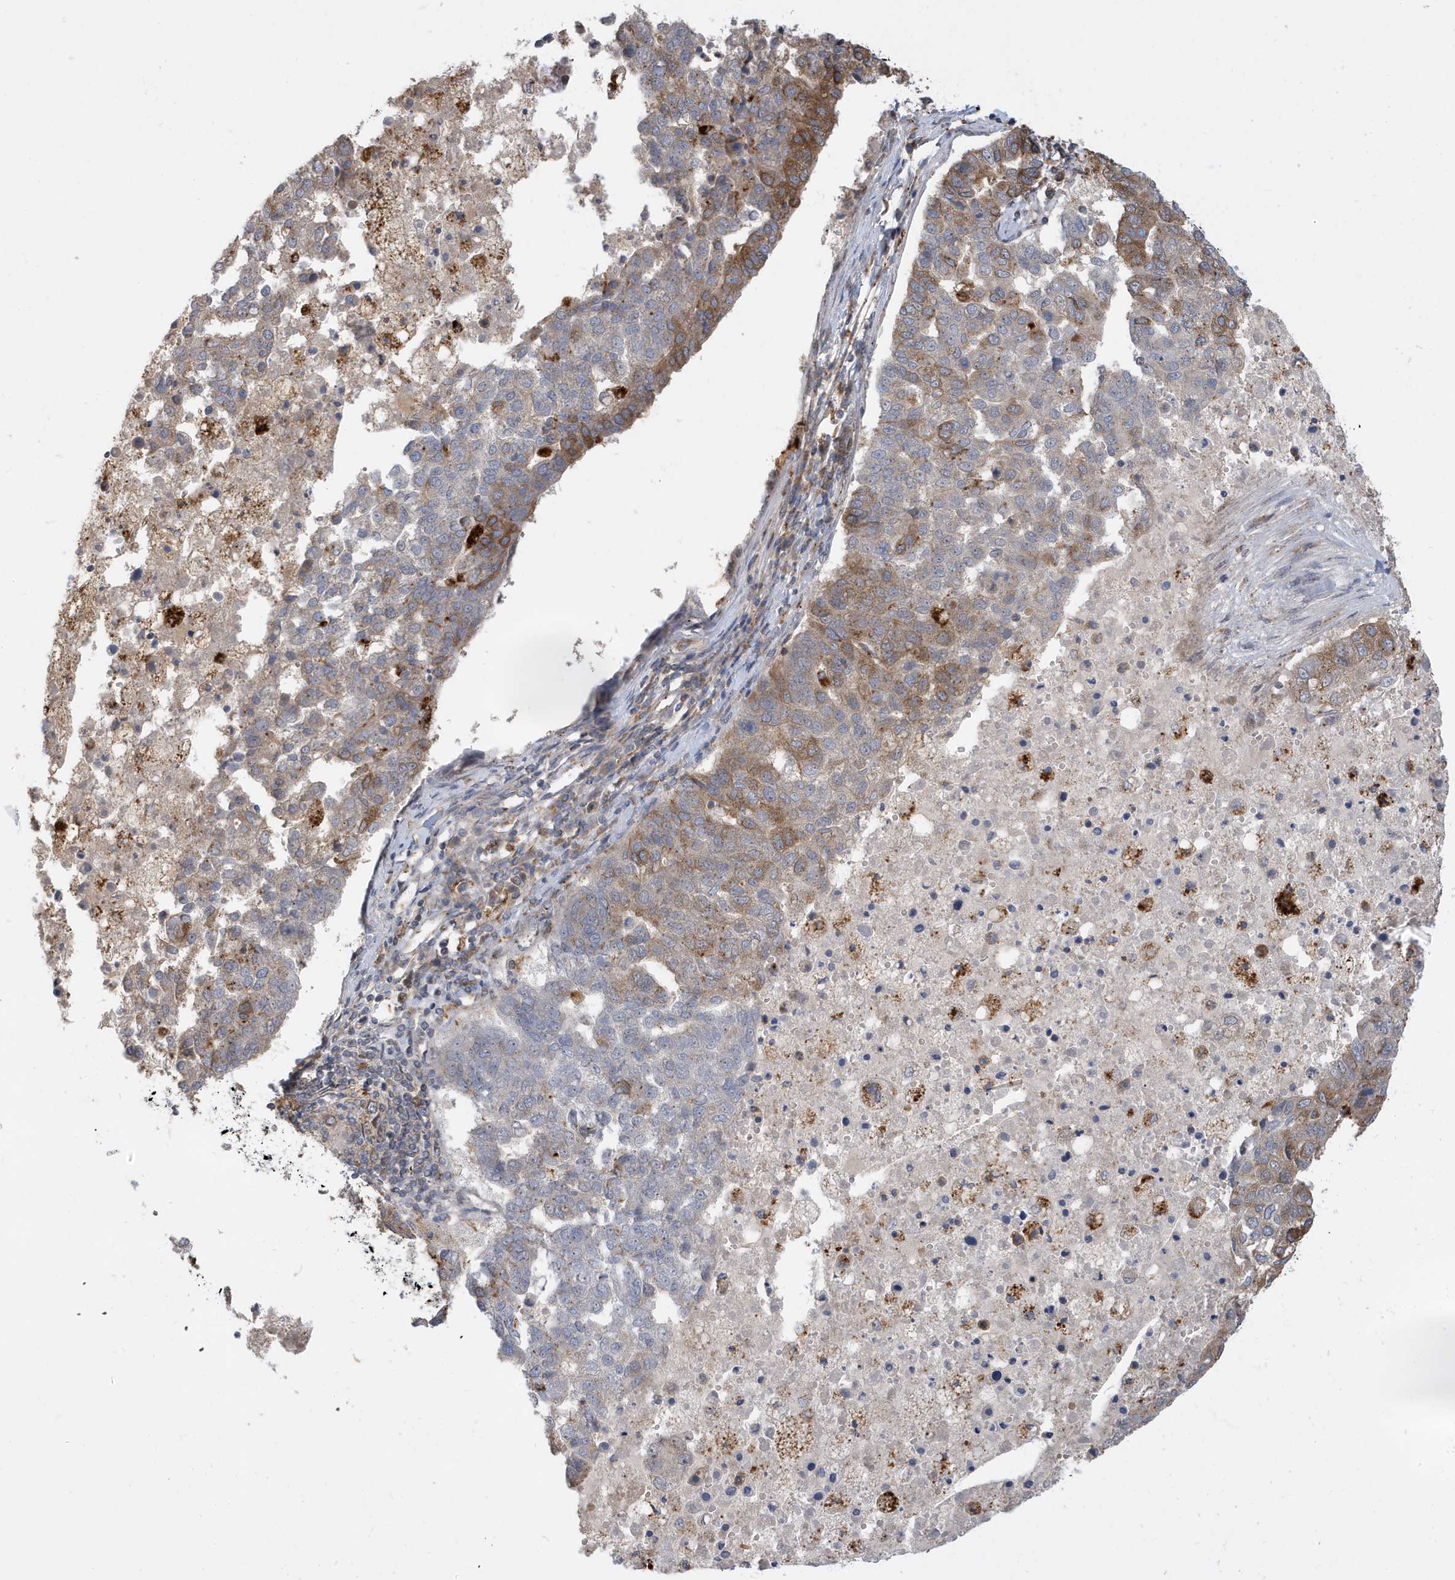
{"staining": {"intensity": "moderate", "quantity": "25%-75%", "location": "cytoplasmic/membranous"}, "tissue": "pancreatic cancer", "cell_type": "Tumor cells", "image_type": "cancer", "snomed": [{"axis": "morphology", "description": "Adenocarcinoma, NOS"}, {"axis": "topography", "description": "Pancreas"}], "caption": "This is a histology image of immunohistochemistry (IHC) staining of pancreatic cancer (adenocarcinoma), which shows moderate expression in the cytoplasmic/membranous of tumor cells.", "gene": "ZNF507", "patient": {"sex": "female", "age": 61}}